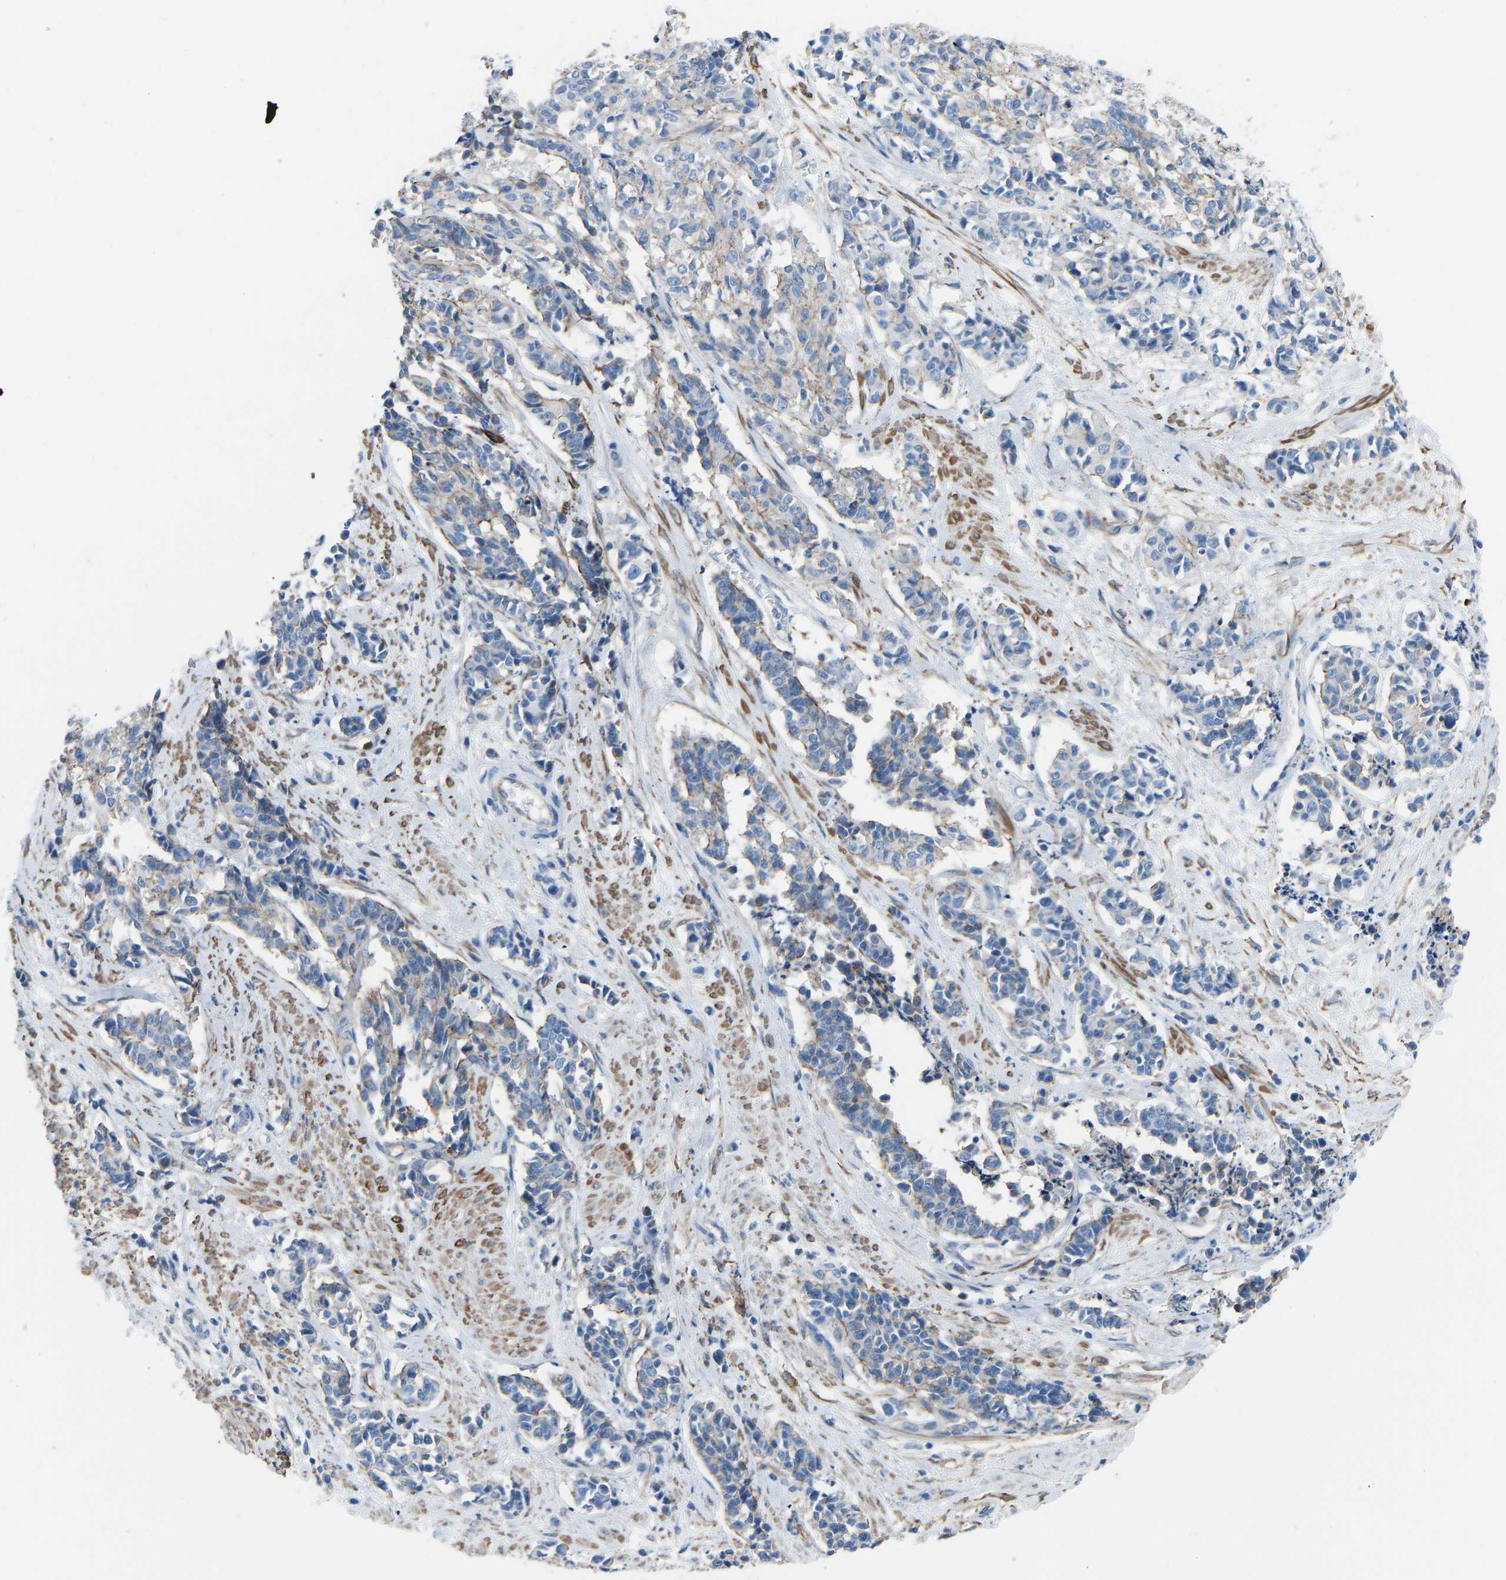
{"staining": {"intensity": "moderate", "quantity": "<25%", "location": "cytoplasmic/membranous"}, "tissue": "cervical cancer", "cell_type": "Tumor cells", "image_type": "cancer", "snomed": [{"axis": "morphology", "description": "Squamous cell carcinoma, NOS"}, {"axis": "topography", "description": "Cervix"}], "caption": "Brown immunohistochemical staining in cervical cancer exhibits moderate cytoplasmic/membranous staining in approximately <25% of tumor cells. (DAB (3,3'-diaminobenzidine) IHC with brightfield microscopy, high magnification).", "gene": "MYH10", "patient": {"sex": "female", "age": 35}}